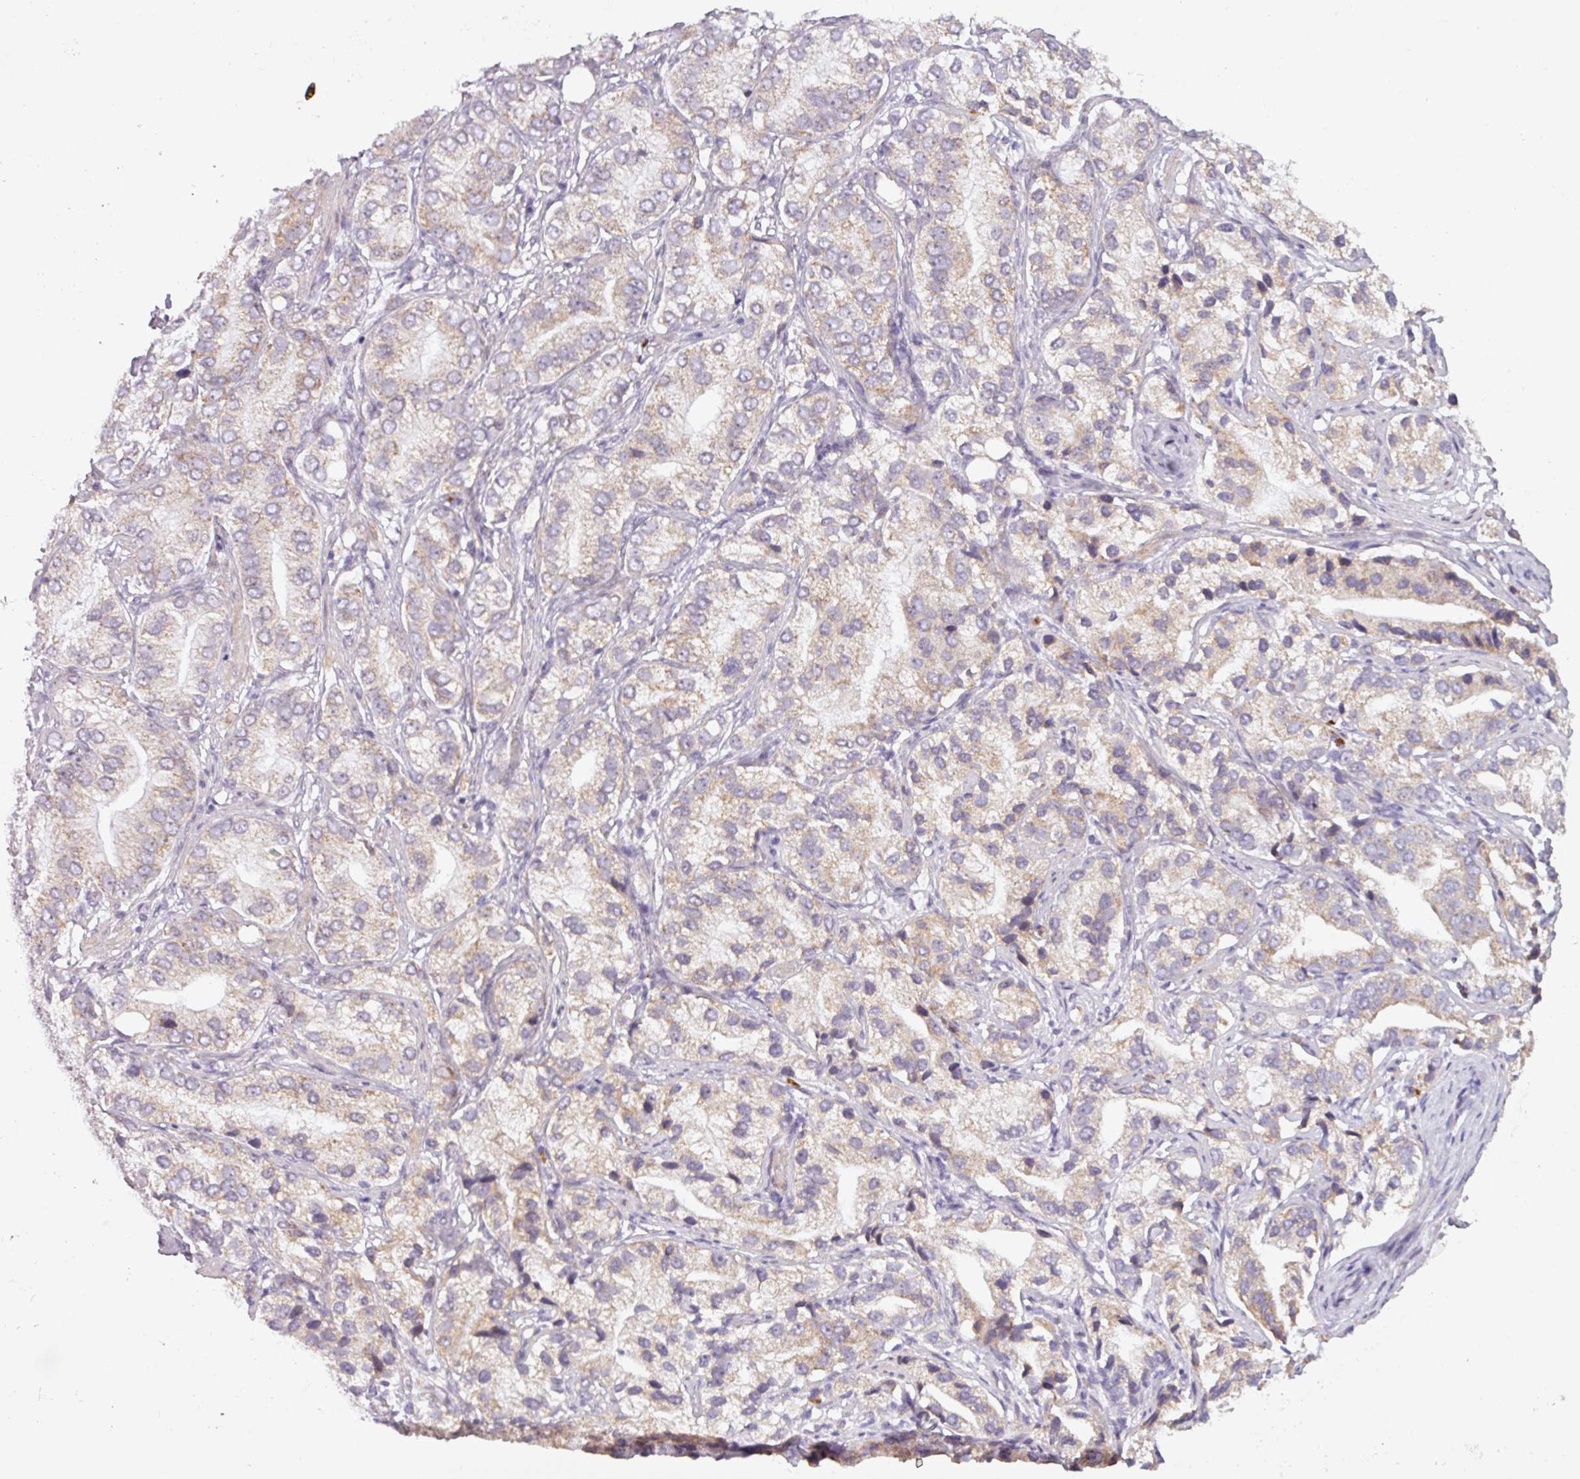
{"staining": {"intensity": "weak", "quantity": "25%-75%", "location": "cytoplasmic/membranous"}, "tissue": "prostate cancer", "cell_type": "Tumor cells", "image_type": "cancer", "snomed": [{"axis": "morphology", "description": "Adenocarcinoma, High grade"}, {"axis": "topography", "description": "Prostate"}], "caption": "Prostate cancer (adenocarcinoma (high-grade)) was stained to show a protein in brown. There is low levels of weak cytoplasmic/membranous expression in about 25%-75% of tumor cells.", "gene": "C2orf68", "patient": {"sex": "male", "age": 82}}